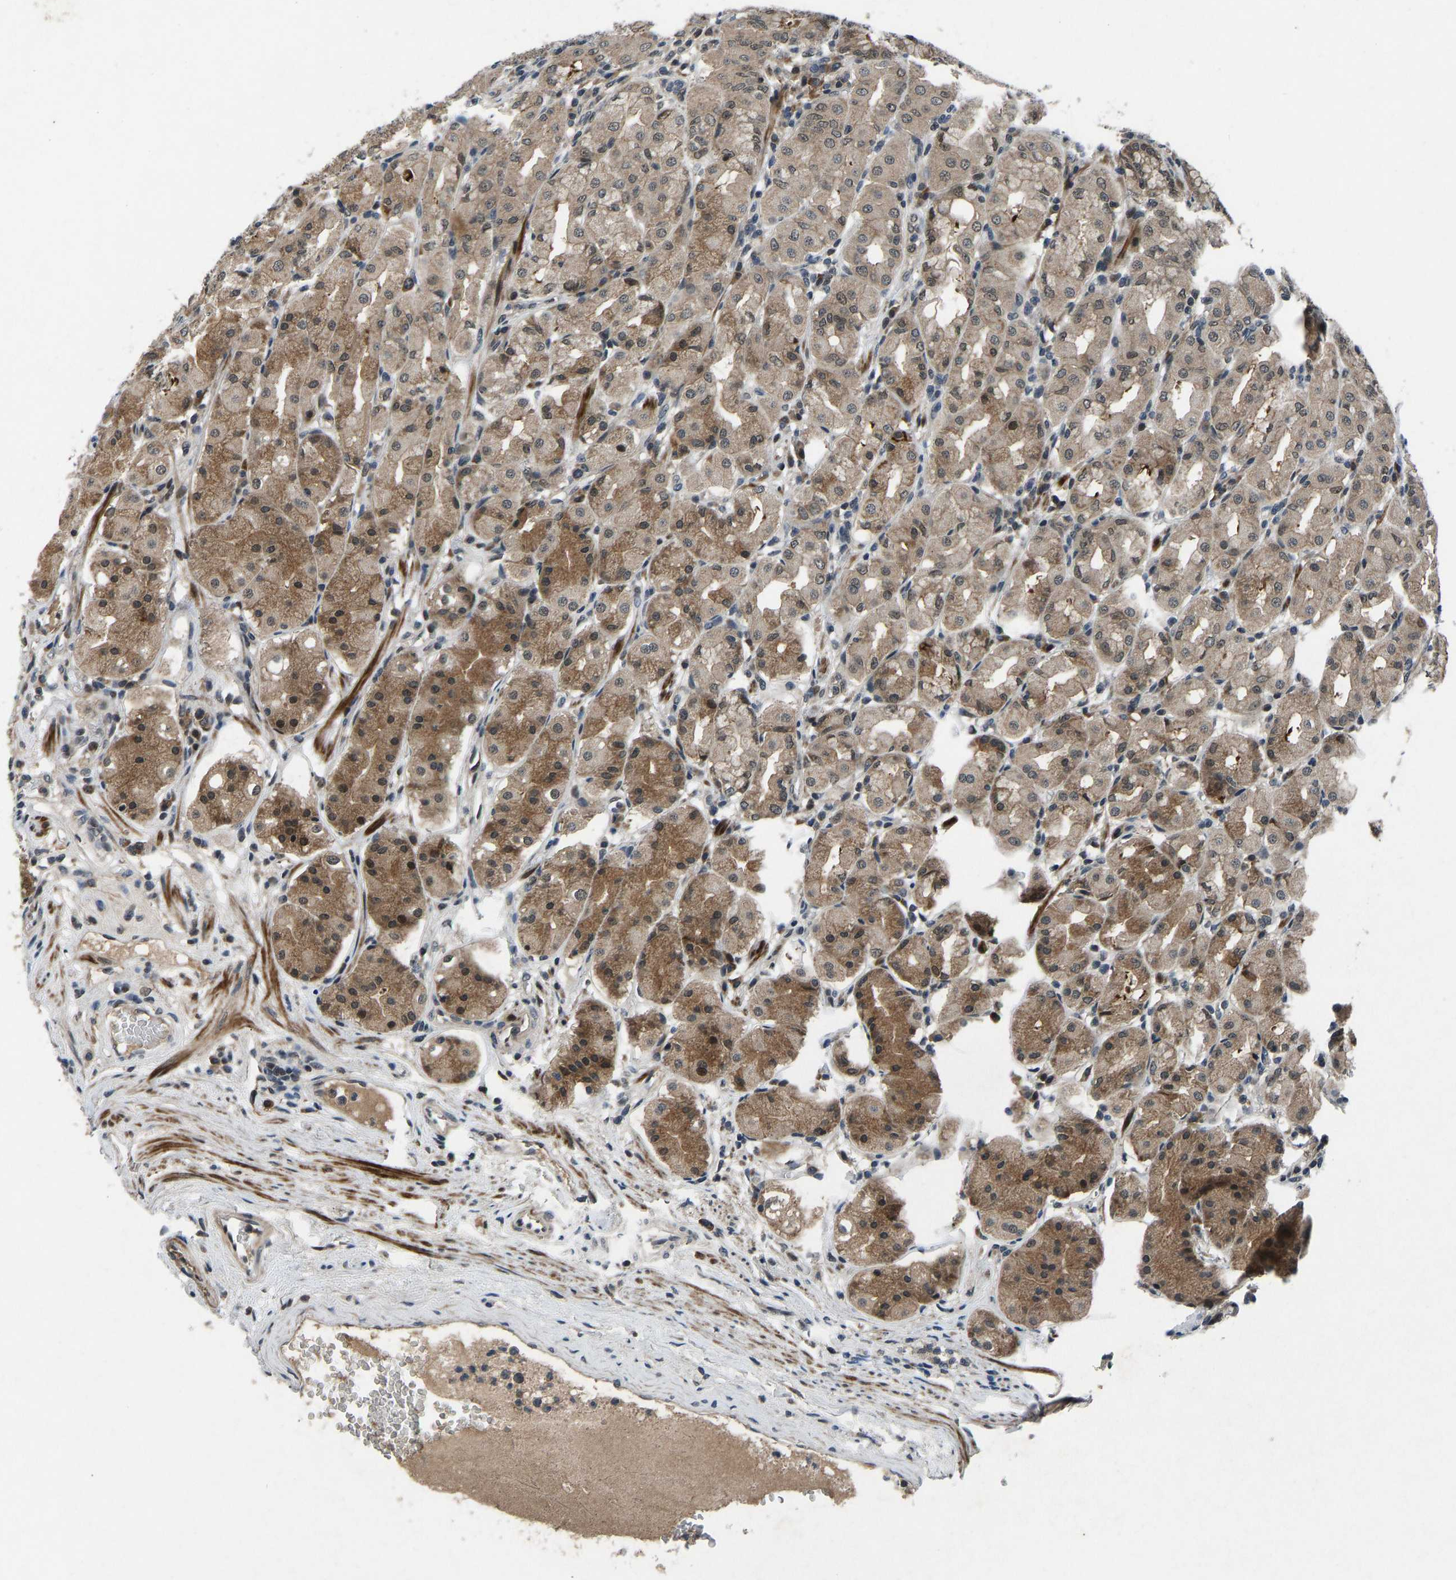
{"staining": {"intensity": "moderate", "quantity": ">75%", "location": "cytoplasmic/membranous,nuclear"}, "tissue": "stomach", "cell_type": "Glandular cells", "image_type": "normal", "snomed": [{"axis": "morphology", "description": "Normal tissue, NOS"}, {"axis": "topography", "description": "Stomach"}, {"axis": "topography", "description": "Stomach, lower"}], "caption": "This image shows immunohistochemistry (IHC) staining of benign stomach, with medium moderate cytoplasmic/membranous,nuclear expression in approximately >75% of glandular cells.", "gene": "RLIM", "patient": {"sex": "female", "age": 56}}